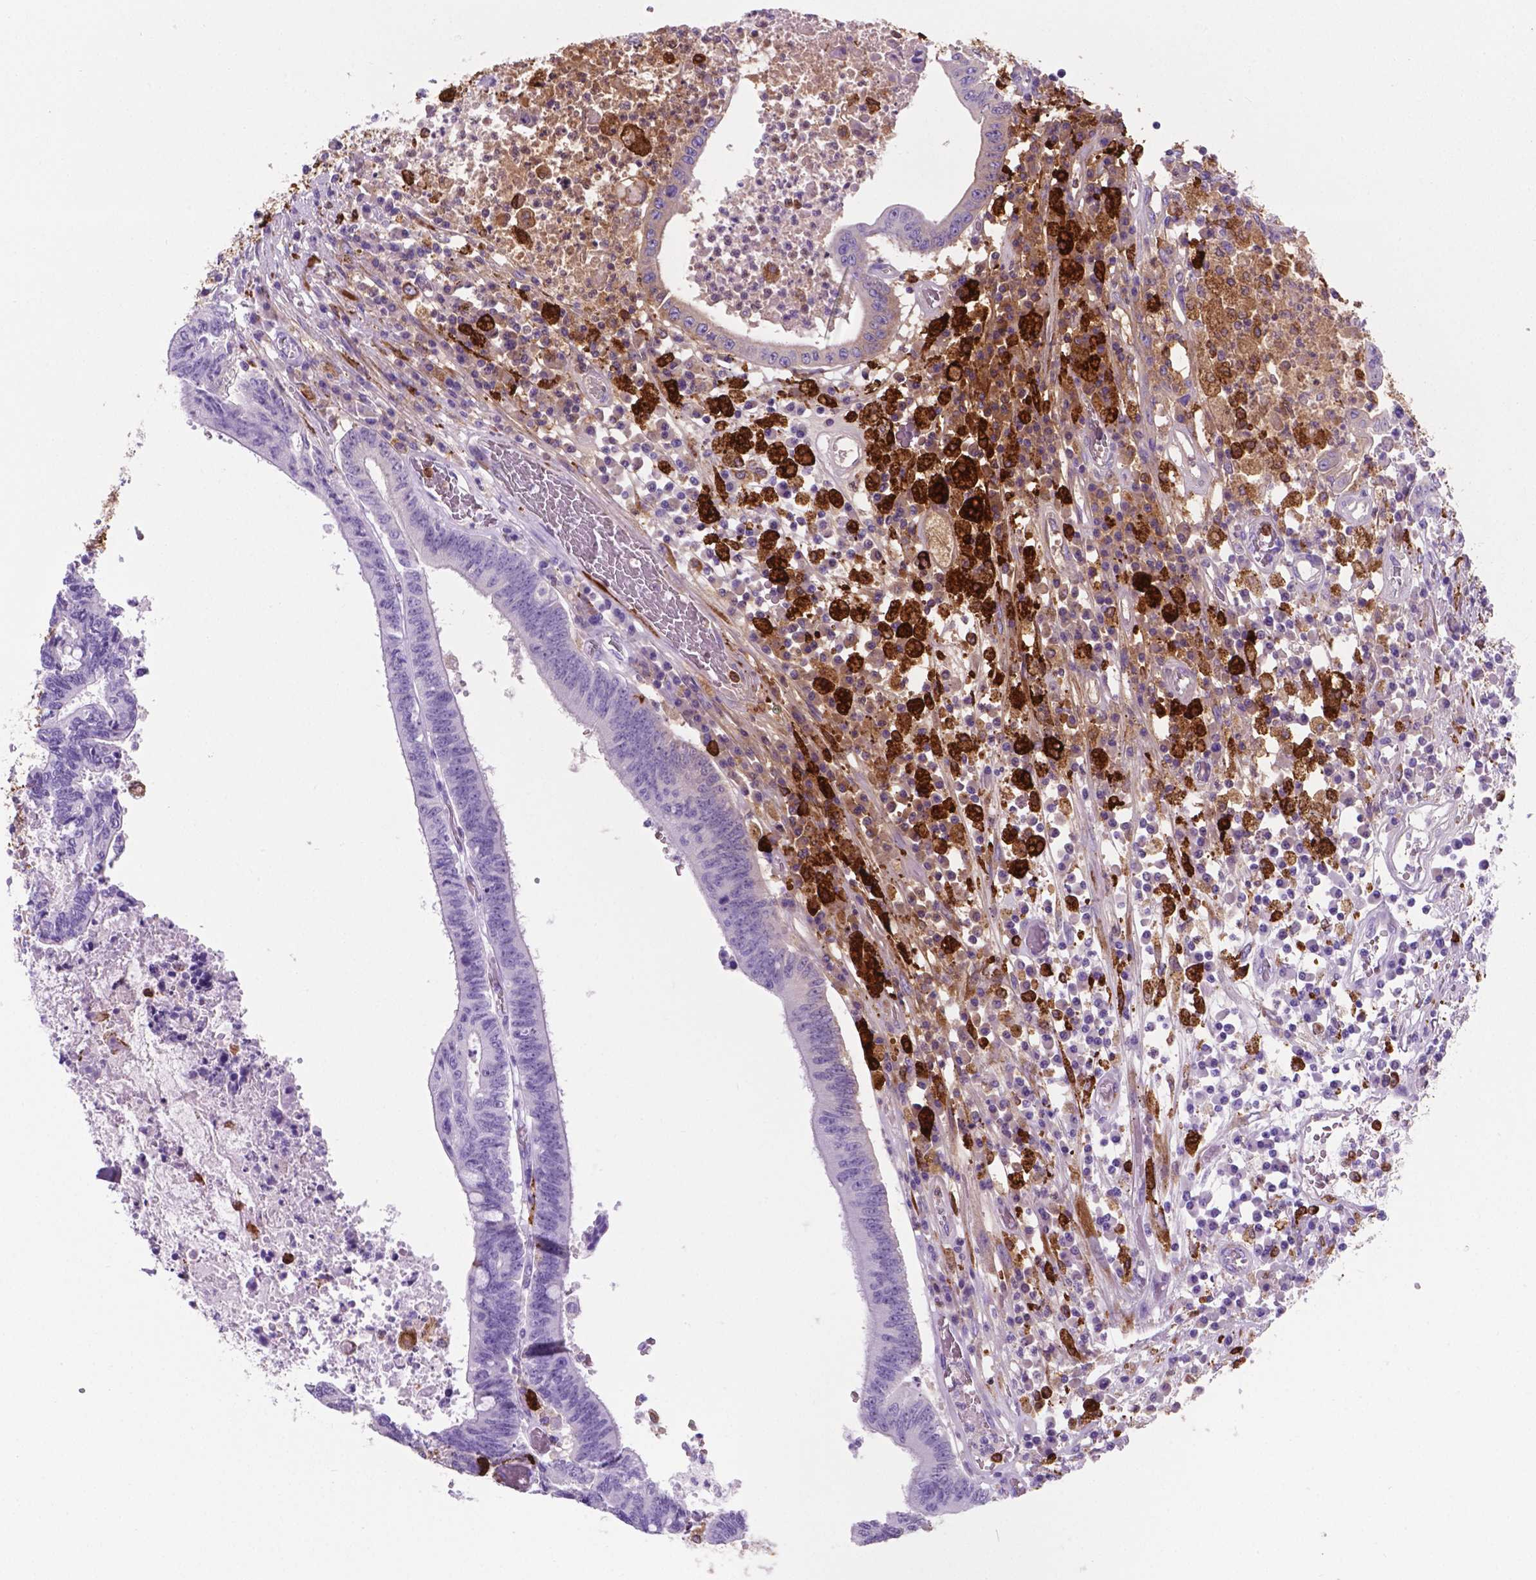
{"staining": {"intensity": "moderate", "quantity": "25%-75%", "location": "cytoplasmic/membranous"}, "tissue": "colorectal cancer", "cell_type": "Tumor cells", "image_type": "cancer", "snomed": [{"axis": "morphology", "description": "Adenocarcinoma, NOS"}, {"axis": "topography", "description": "Rectum"}], "caption": "IHC staining of adenocarcinoma (colorectal), which demonstrates medium levels of moderate cytoplasmic/membranous expression in about 25%-75% of tumor cells indicating moderate cytoplasmic/membranous protein positivity. The staining was performed using DAB (brown) for protein detection and nuclei were counterstained in hematoxylin (blue).", "gene": "MACF1", "patient": {"sex": "male", "age": 54}}